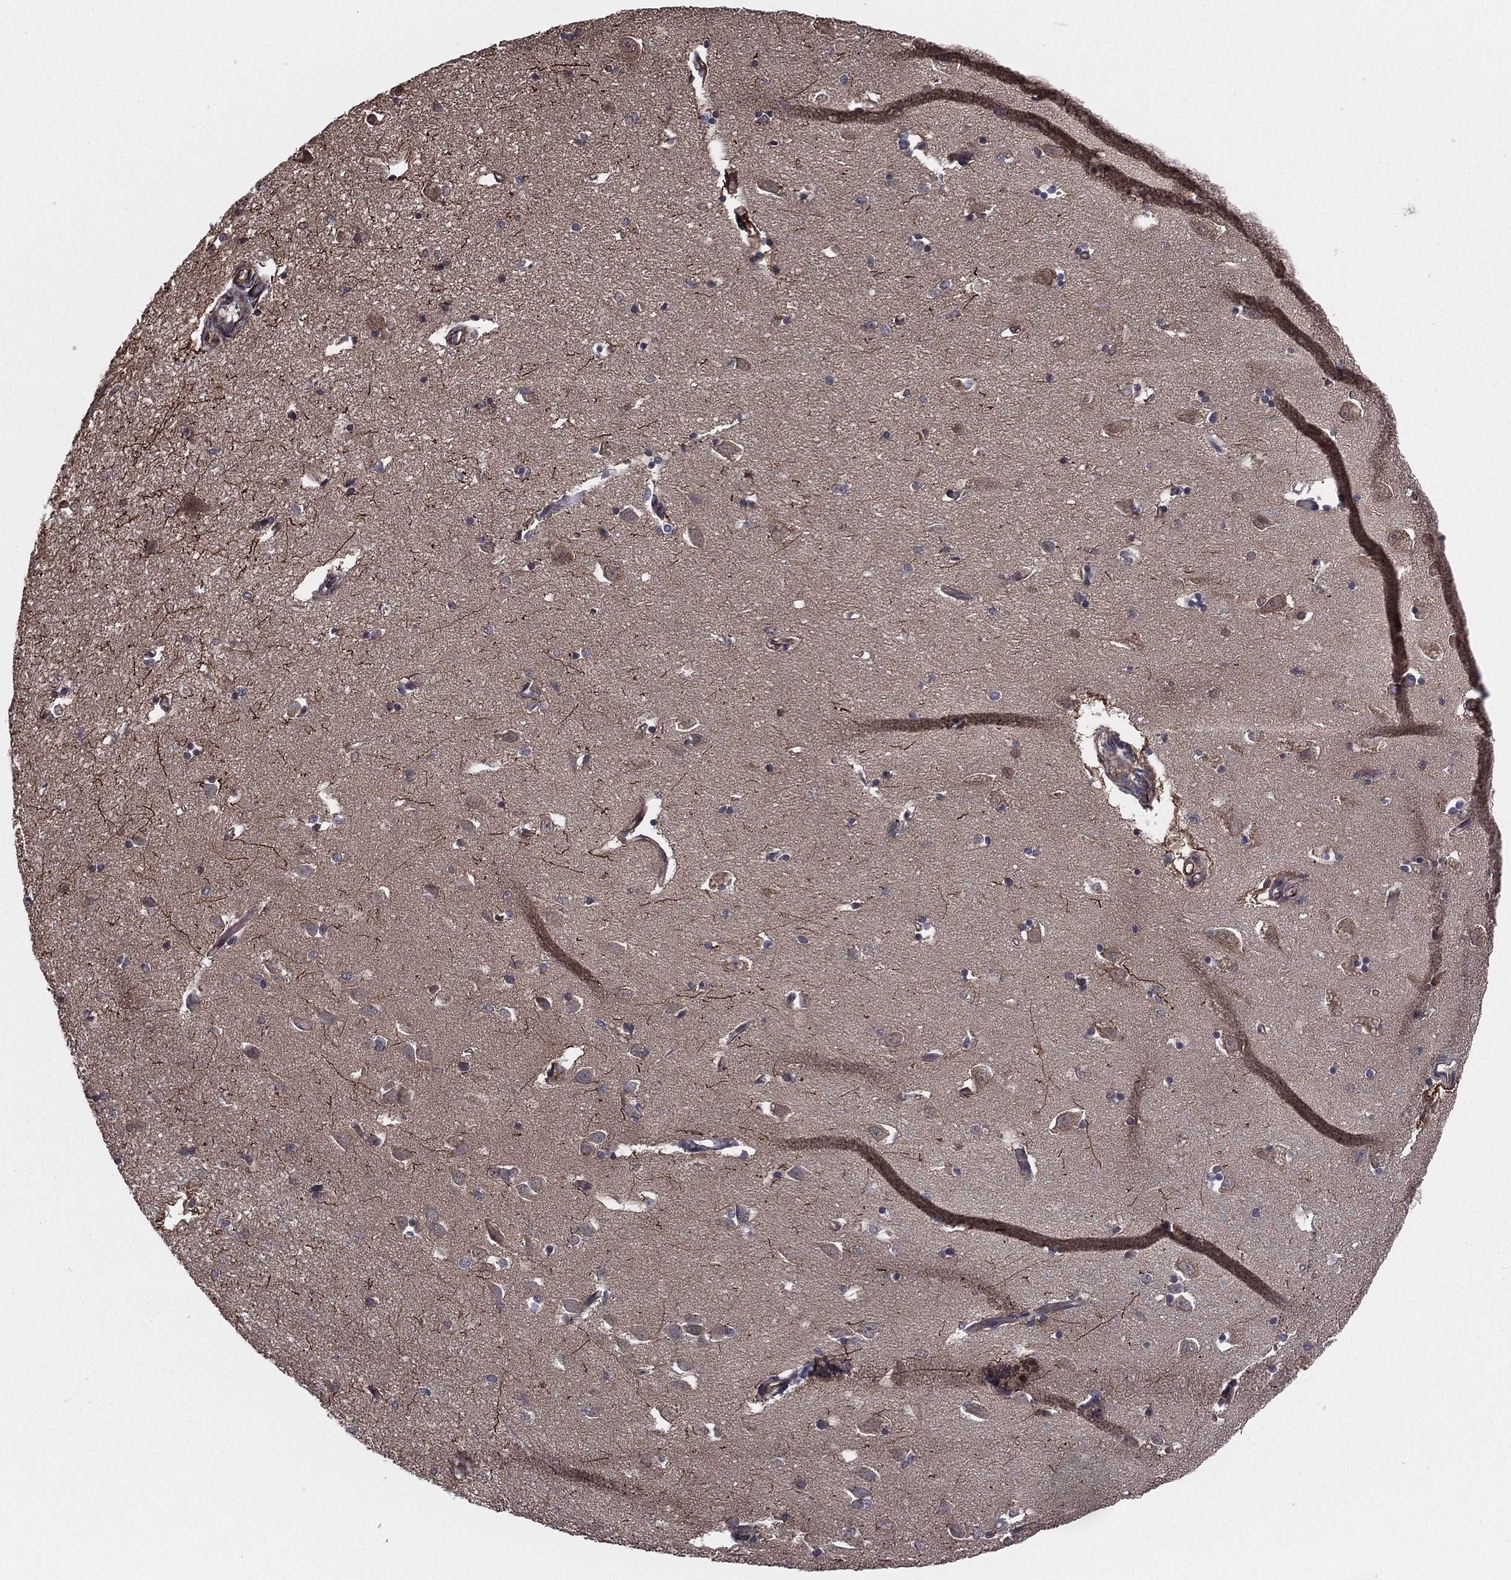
{"staining": {"intensity": "negative", "quantity": "none", "location": "none"}, "tissue": "hippocampus", "cell_type": "Glial cells", "image_type": "normal", "snomed": [{"axis": "morphology", "description": "Normal tissue, NOS"}, {"axis": "topography", "description": "Lateral ventricle wall"}, {"axis": "topography", "description": "Hippocampus"}], "caption": "This histopathology image is of normal hippocampus stained with immunohistochemistry to label a protein in brown with the nuclei are counter-stained blue. There is no positivity in glial cells.", "gene": "CERT1", "patient": {"sex": "female", "age": 63}}